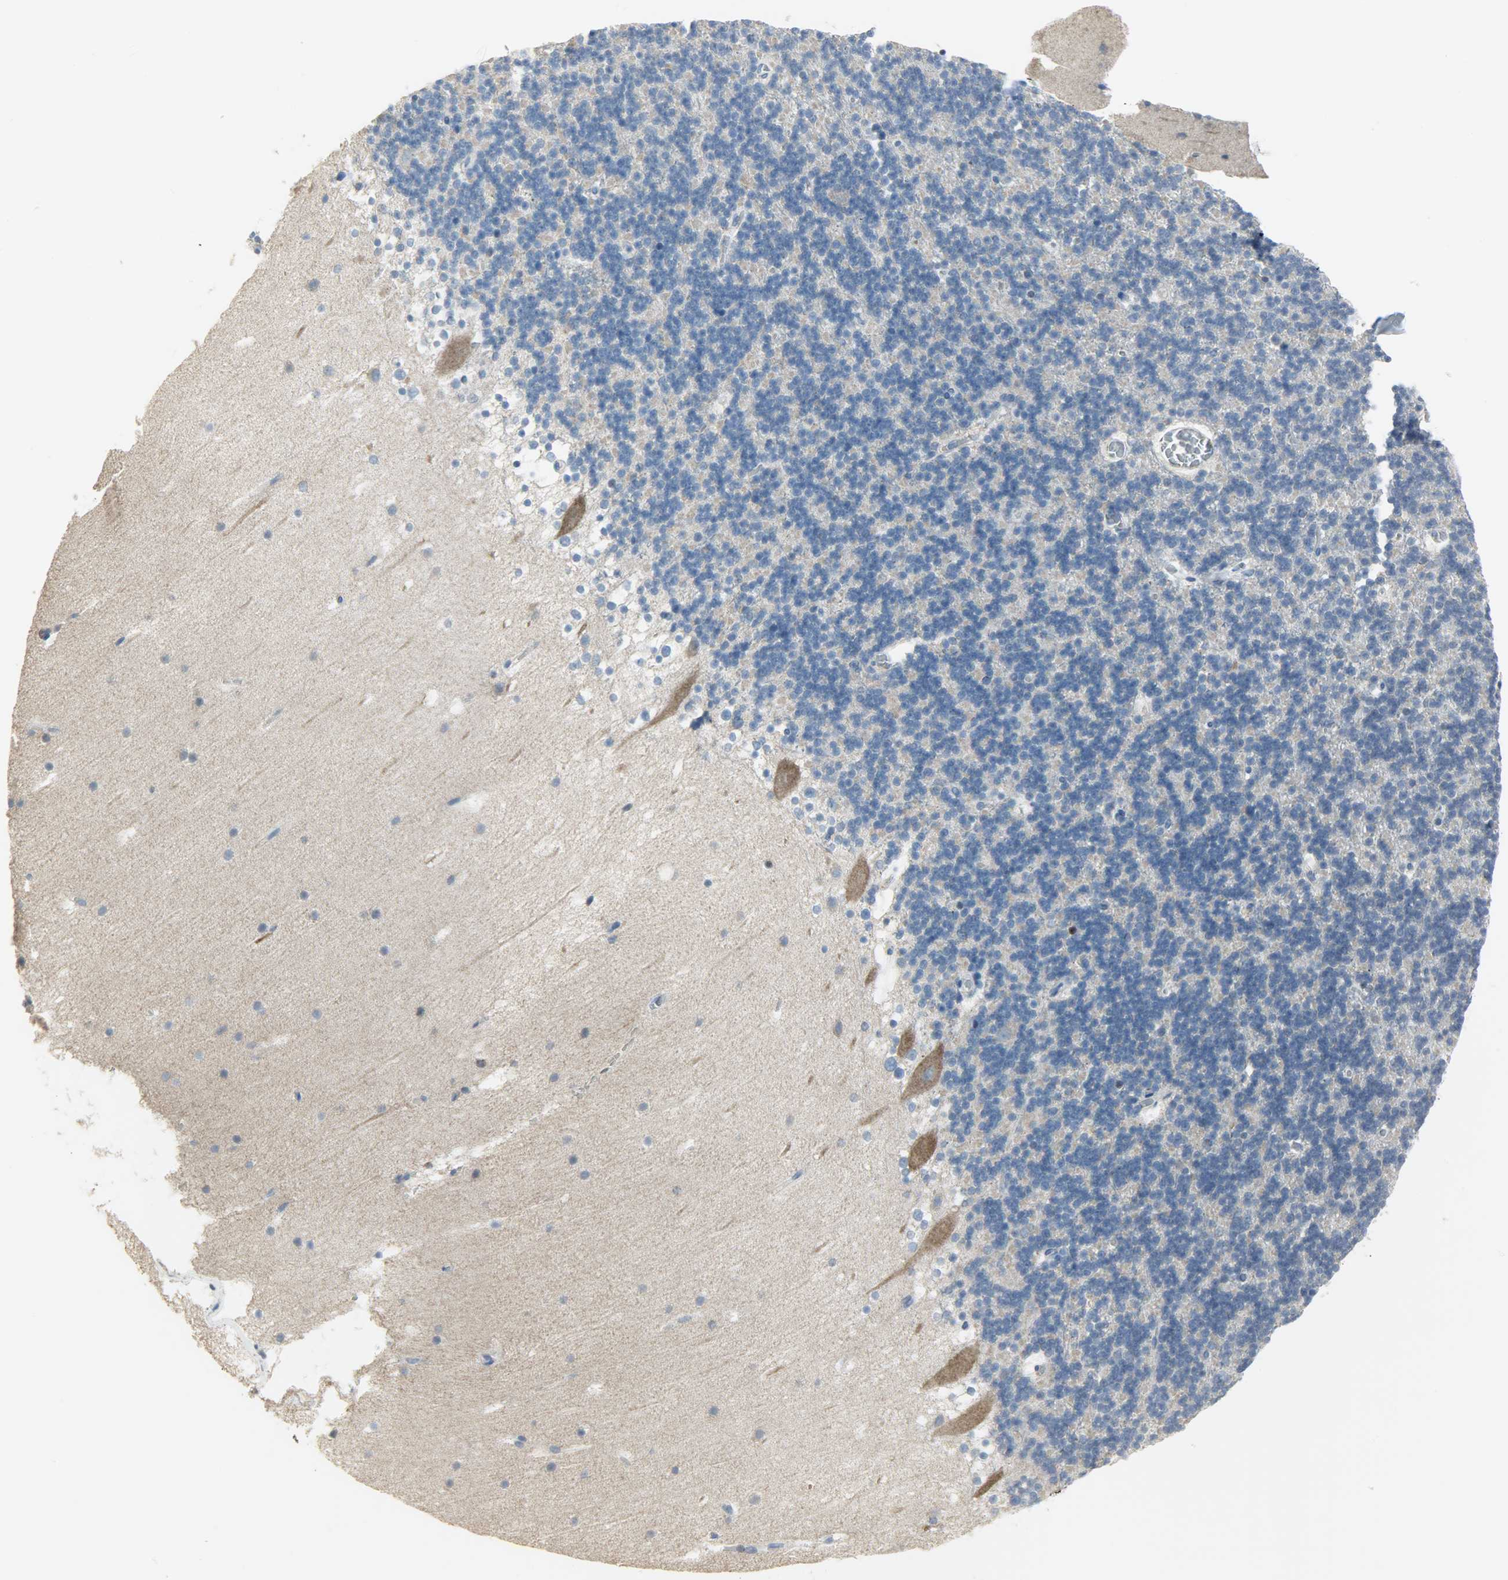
{"staining": {"intensity": "weak", "quantity": ">75%", "location": "cytoplasmic/membranous"}, "tissue": "cerebellum", "cell_type": "Cells in granular layer", "image_type": "normal", "snomed": [{"axis": "morphology", "description": "Normal tissue, NOS"}, {"axis": "topography", "description": "Cerebellum"}], "caption": "Immunohistochemistry of normal cerebellum reveals low levels of weak cytoplasmic/membranous staining in approximately >75% of cells in granular layer. The staining was performed using DAB to visualize the protein expression in brown, while the nuclei were stained in blue with hematoxylin (Magnification: 20x).", "gene": "DNAJA4", "patient": {"sex": "male", "age": 45}}